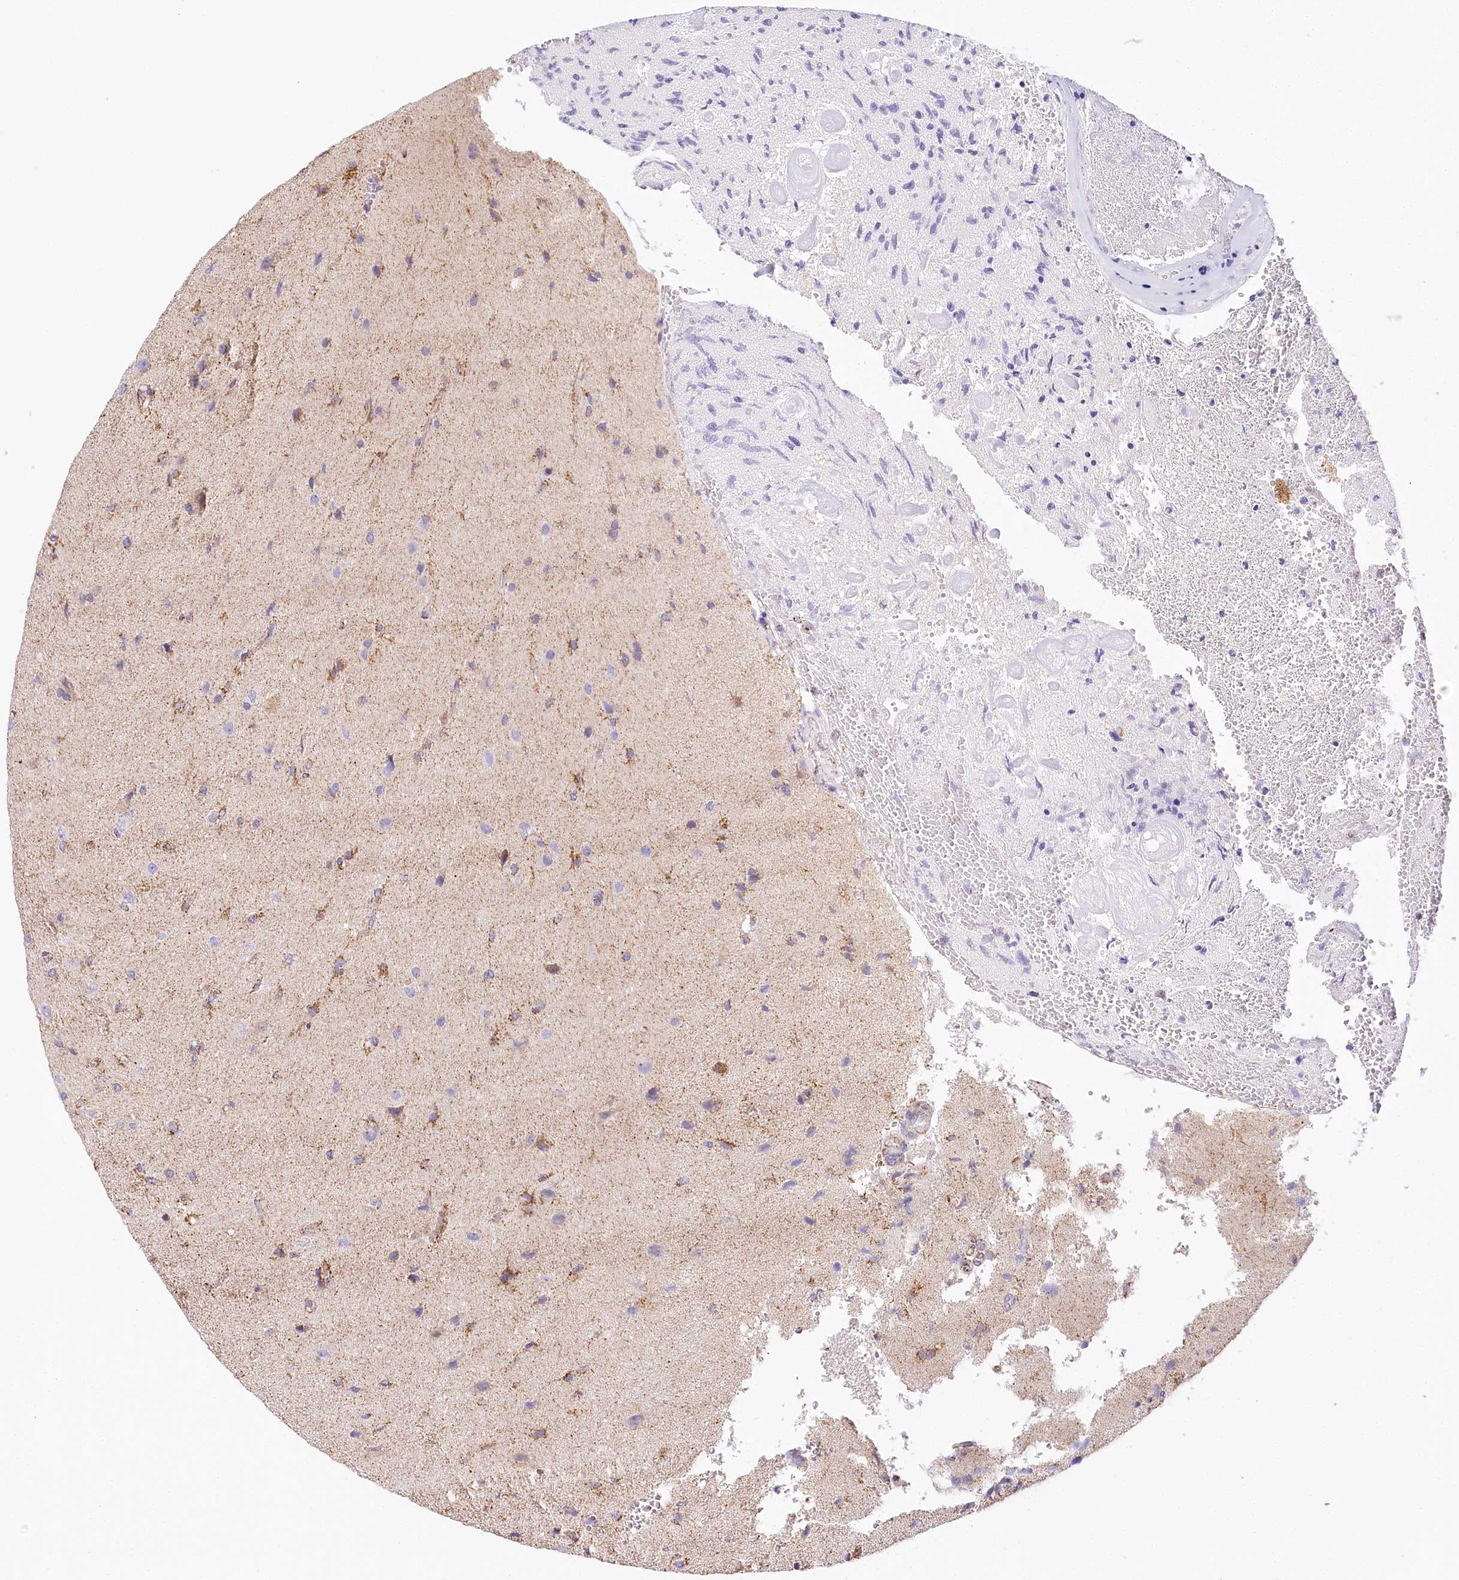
{"staining": {"intensity": "strong", "quantity": "<25%", "location": "cytoplasmic/membranous"}, "tissue": "glioma", "cell_type": "Tumor cells", "image_type": "cancer", "snomed": [{"axis": "morphology", "description": "Glioma, malignant, High grade"}, {"axis": "topography", "description": "Brain"}], "caption": "Immunohistochemistry (DAB) staining of human glioma displays strong cytoplasmic/membranous protein staining in approximately <25% of tumor cells.", "gene": "LSS", "patient": {"sex": "male", "age": 72}}